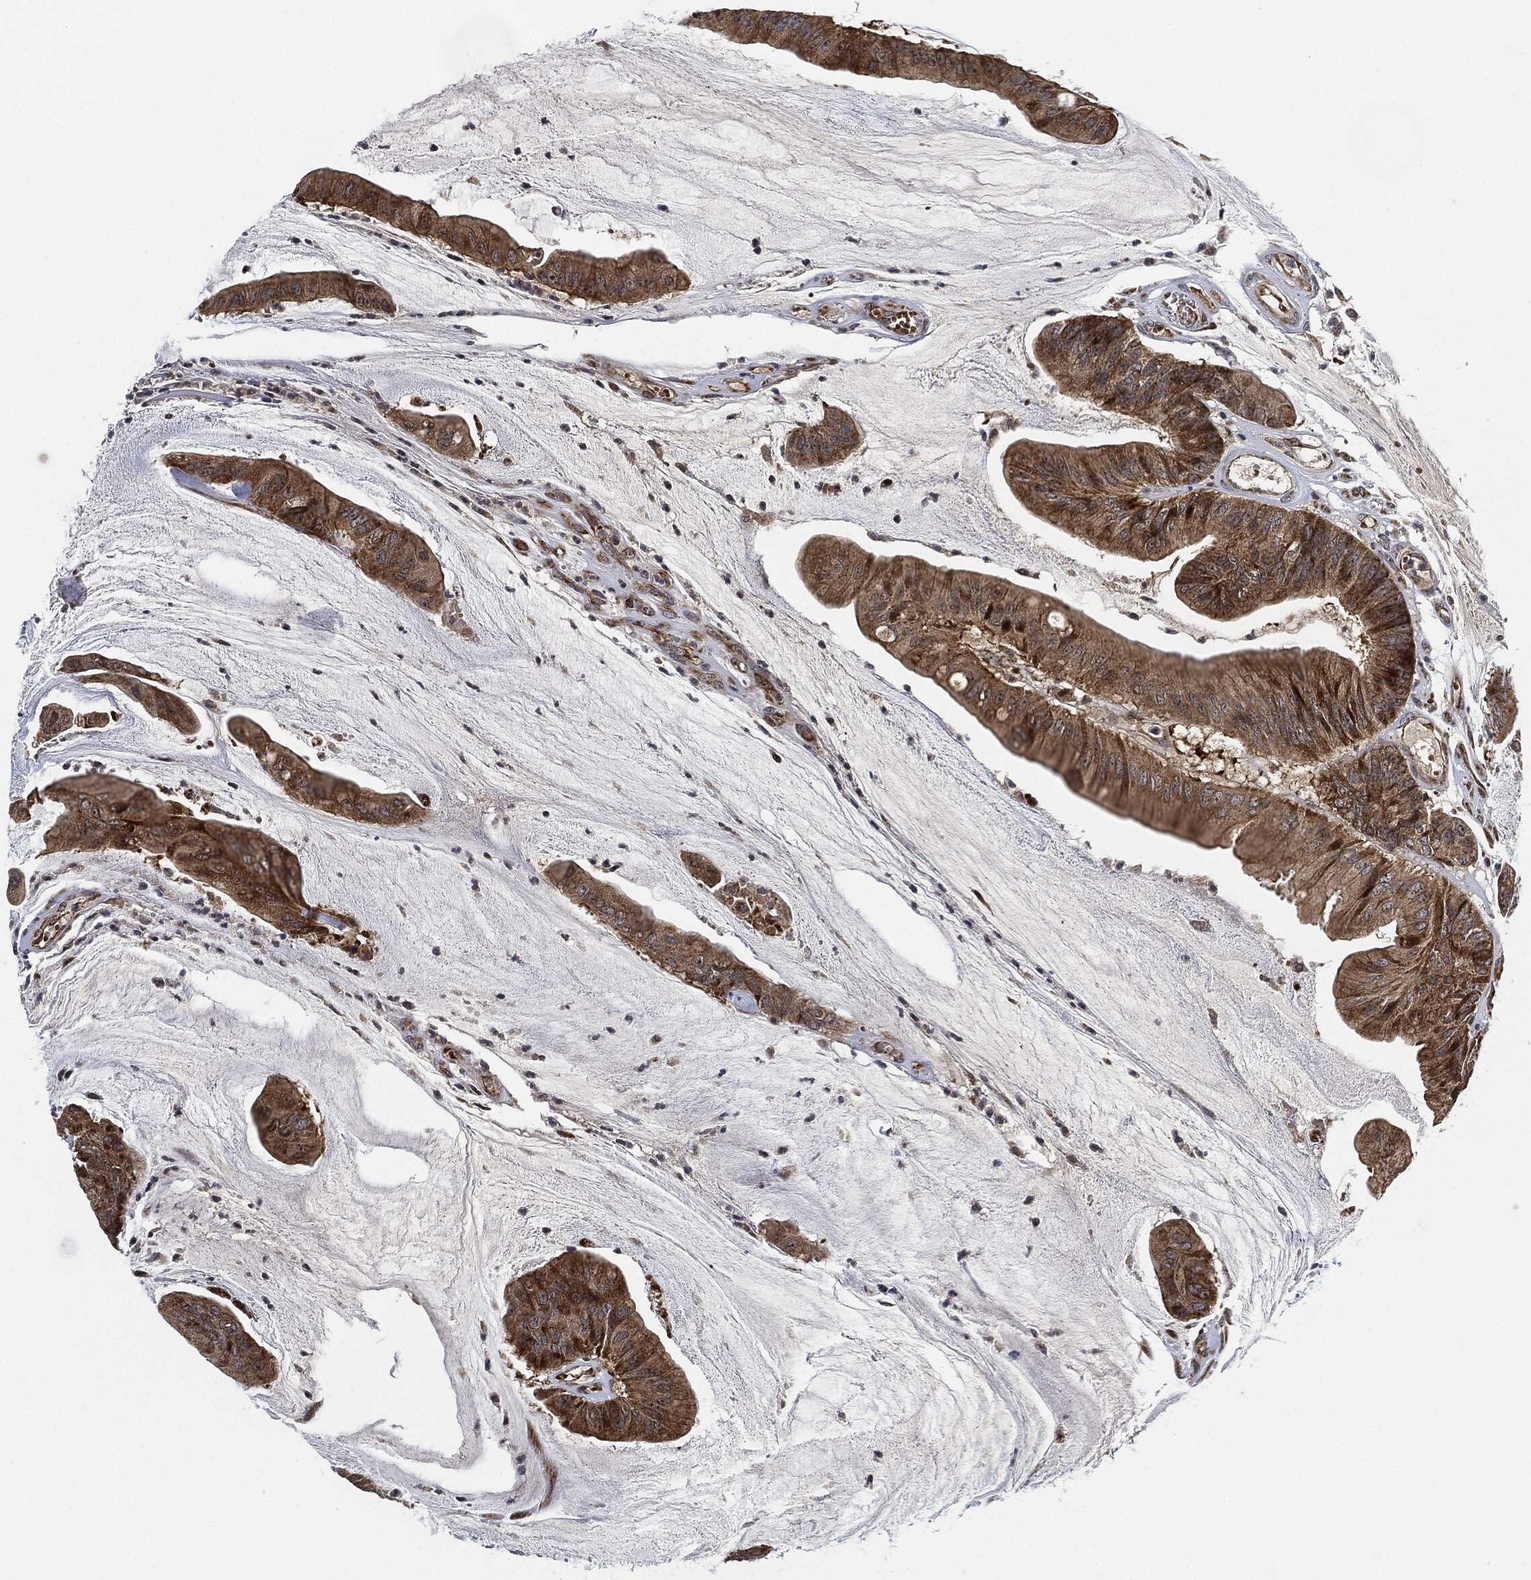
{"staining": {"intensity": "moderate", "quantity": ">75%", "location": "cytoplasmic/membranous"}, "tissue": "colorectal cancer", "cell_type": "Tumor cells", "image_type": "cancer", "snomed": [{"axis": "morphology", "description": "Adenocarcinoma, NOS"}, {"axis": "topography", "description": "Colon"}], "caption": "The image shows staining of colorectal cancer (adenocarcinoma), revealing moderate cytoplasmic/membranous protein positivity (brown color) within tumor cells. The protein of interest is stained brown, and the nuclei are stained in blue (DAB (3,3'-diaminobenzidine) IHC with brightfield microscopy, high magnification).", "gene": "RNASEL", "patient": {"sex": "female", "age": 69}}